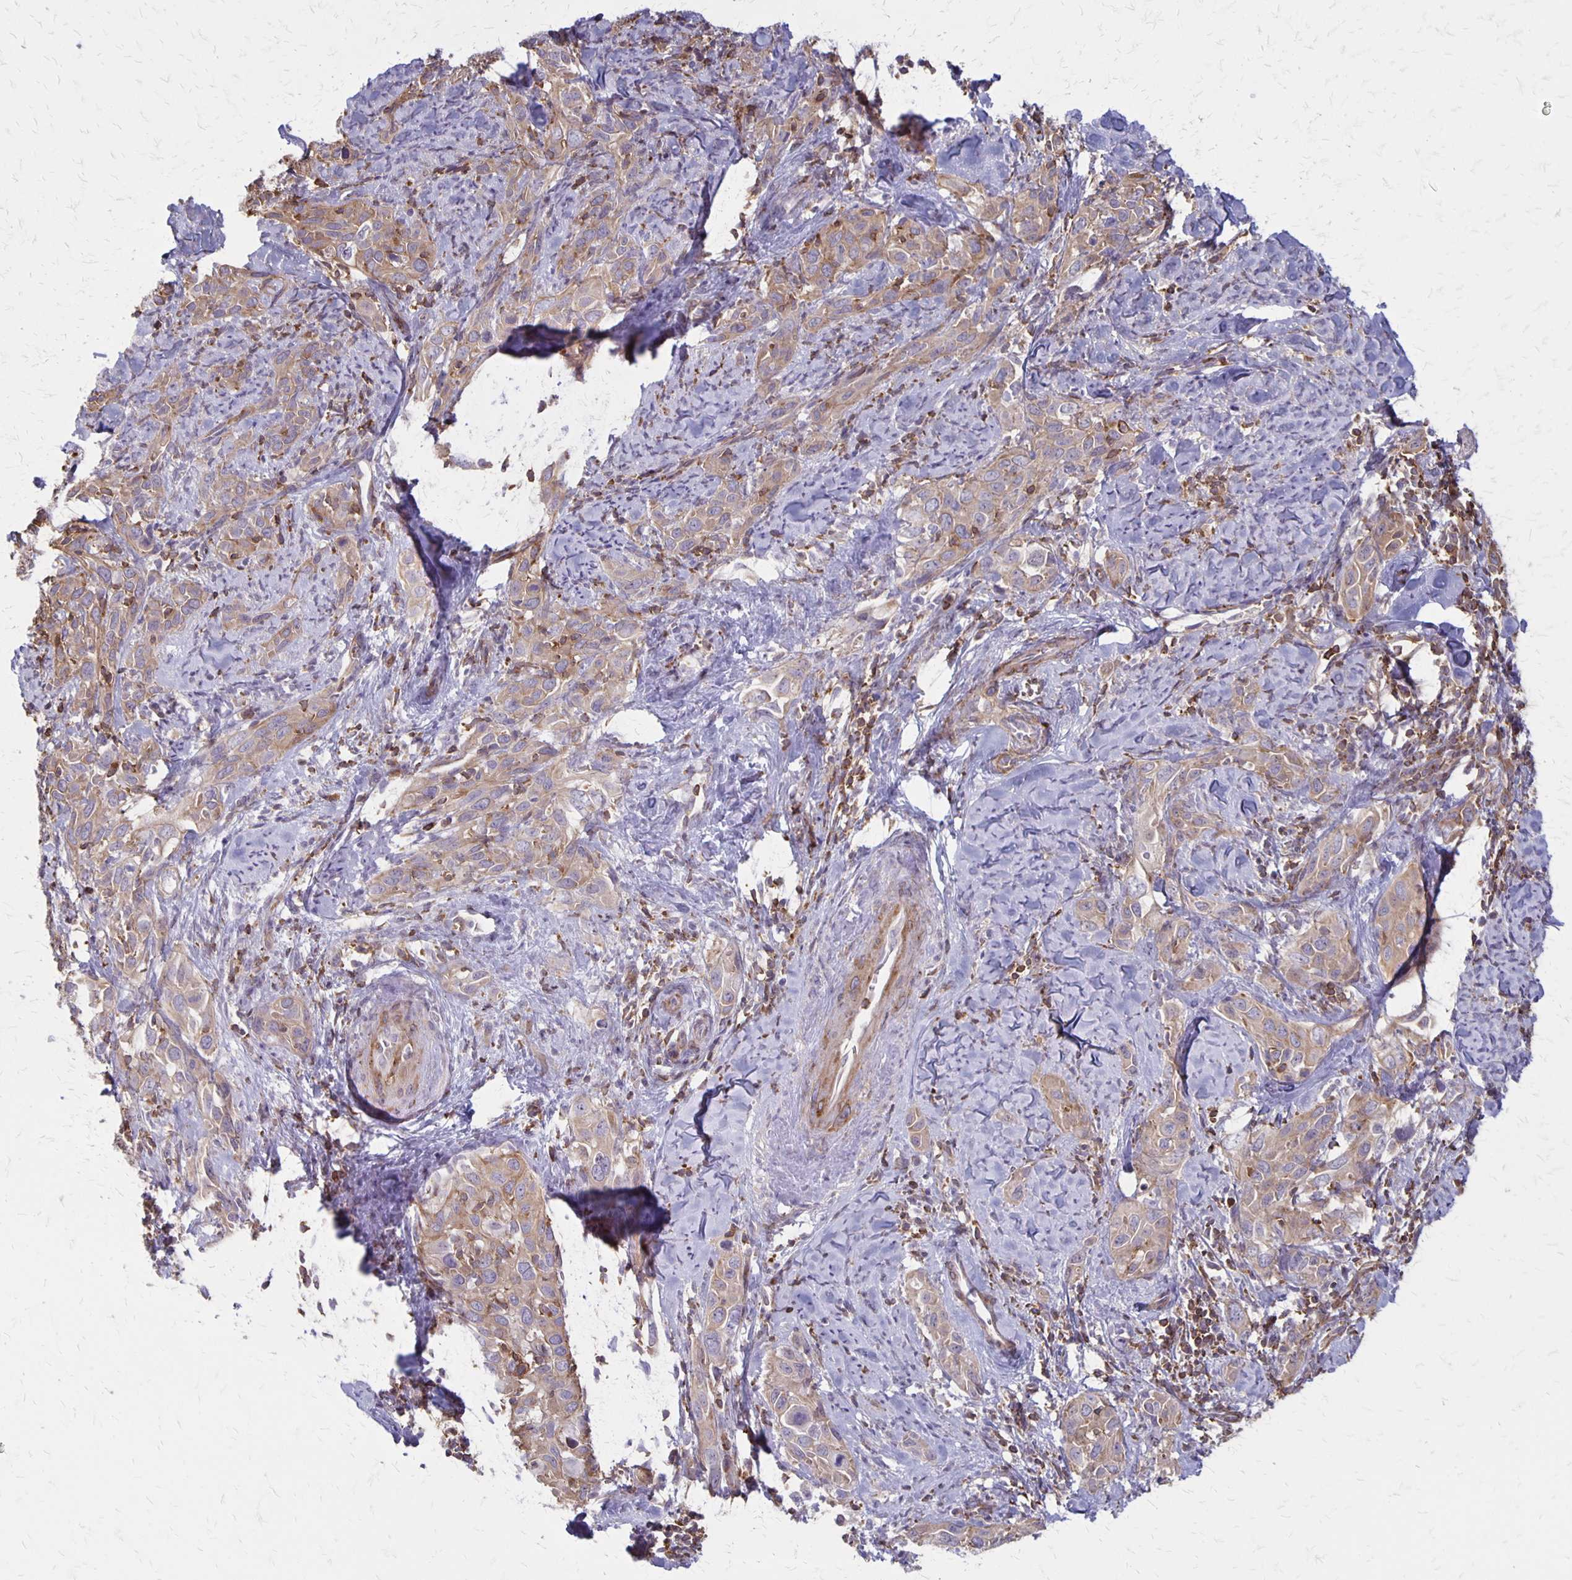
{"staining": {"intensity": "weak", "quantity": "25%-75%", "location": "cytoplasmic/membranous"}, "tissue": "cervical cancer", "cell_type": "Tumor cells", "image_type": "cancer", "snomed": [{"axis": "morphology", "description": "Squamous cell carcinoma, NOS"}, {"axis": "topography", "description": "Cervix"}], "caption": "Brown immunohistochemical staining in cervical cancer exhibits weak cytoplasmic/membranous positivity in approximately 25%-75% of tumor cells. Nuclei are stained in blue.", "gene": "SEPTIN5", "patient": {"sex": "female", "age": 51}}